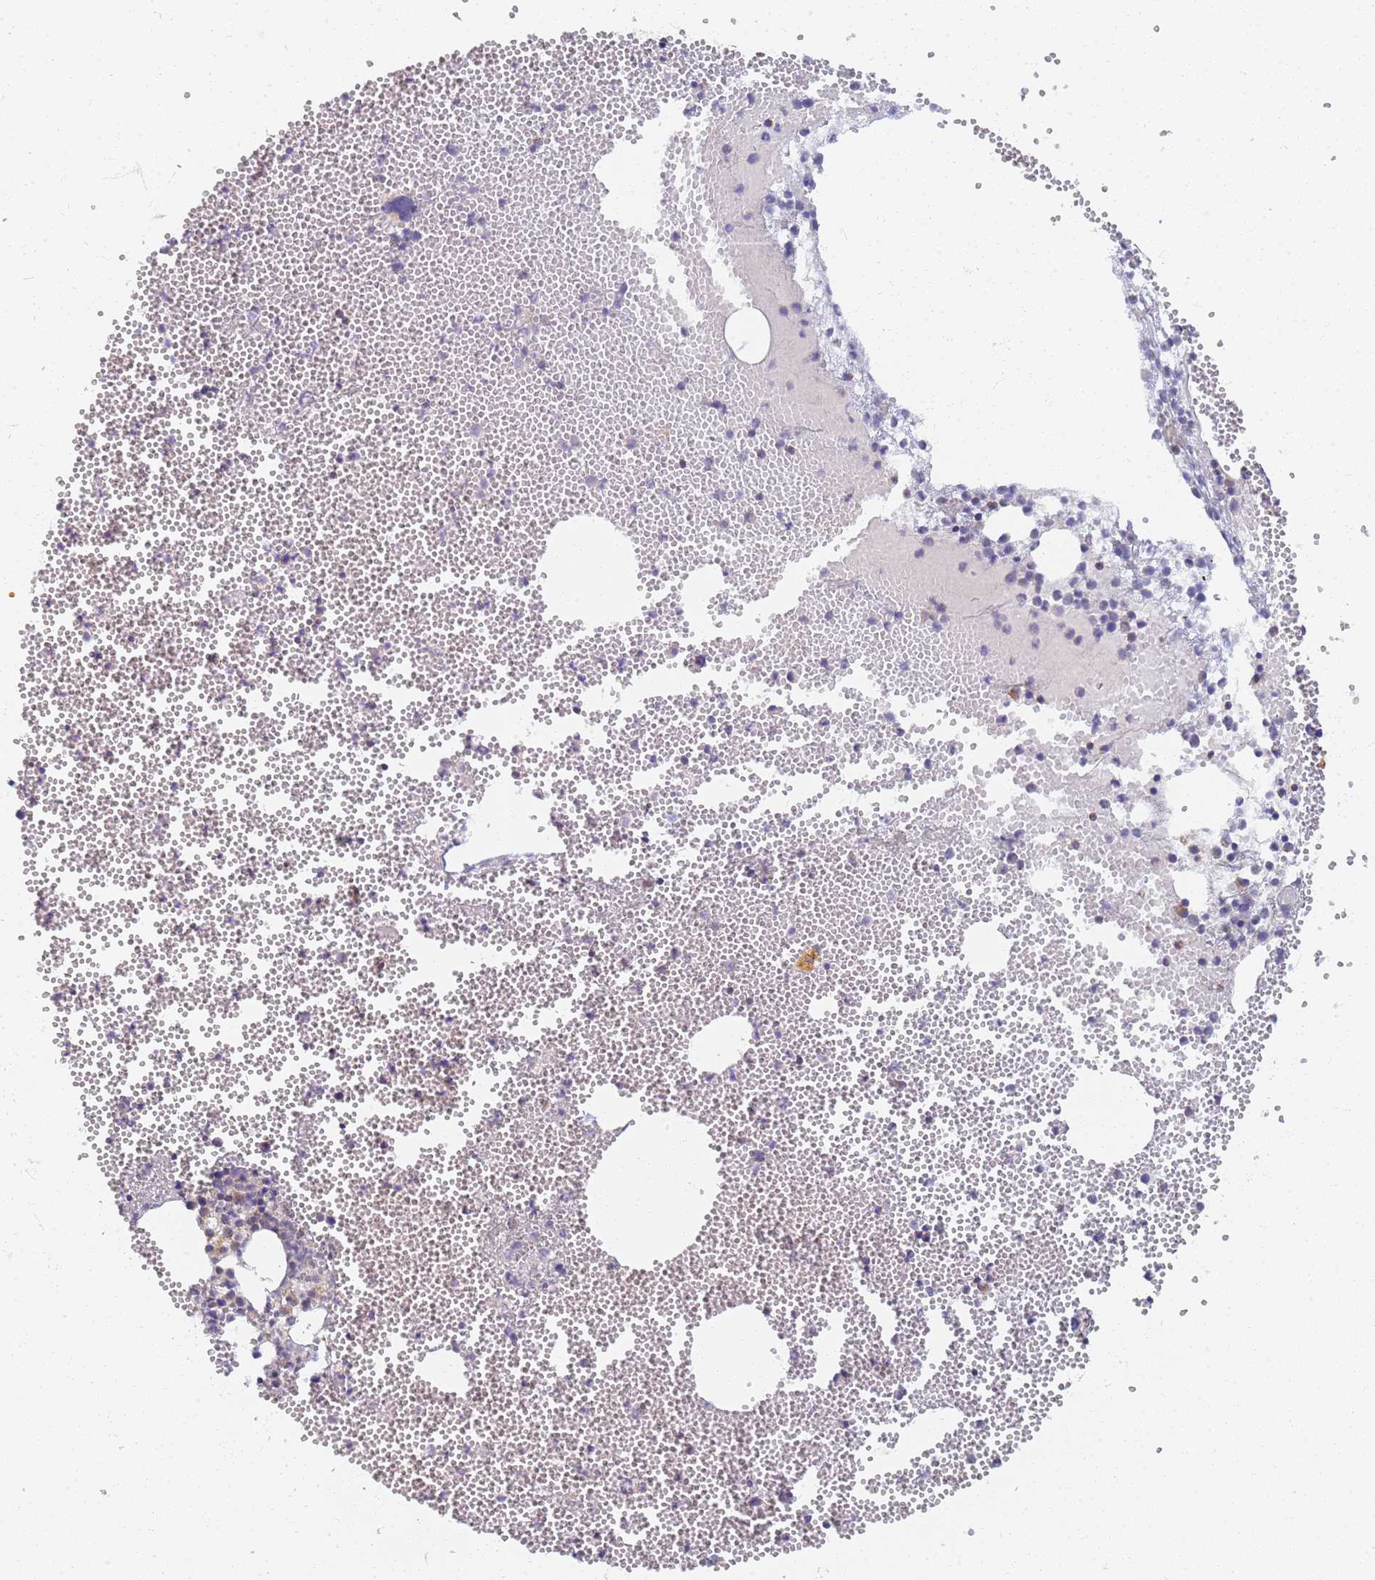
{"staining": {"intensity": "moderate", "quantity": "<25%", "location": "cytoplasmic/membranous,nuclear"}, "tissue": "bone marrow", "cell_type": "Hematopoietic cells", "image_type": "normal", "snomed": [{"axis": "morphology", "description": "Normal tissue, NOS"}, {"axis": "topography", "description": "Bone marrow"}], "caption": "A brown stain labels moderate cytoplasmic/membranous,nuclear expression of a protein in hematopoietic cells of normal bone marrow.", "gene": "UTP23", "patient": {"sex": "female", "age": 77}}